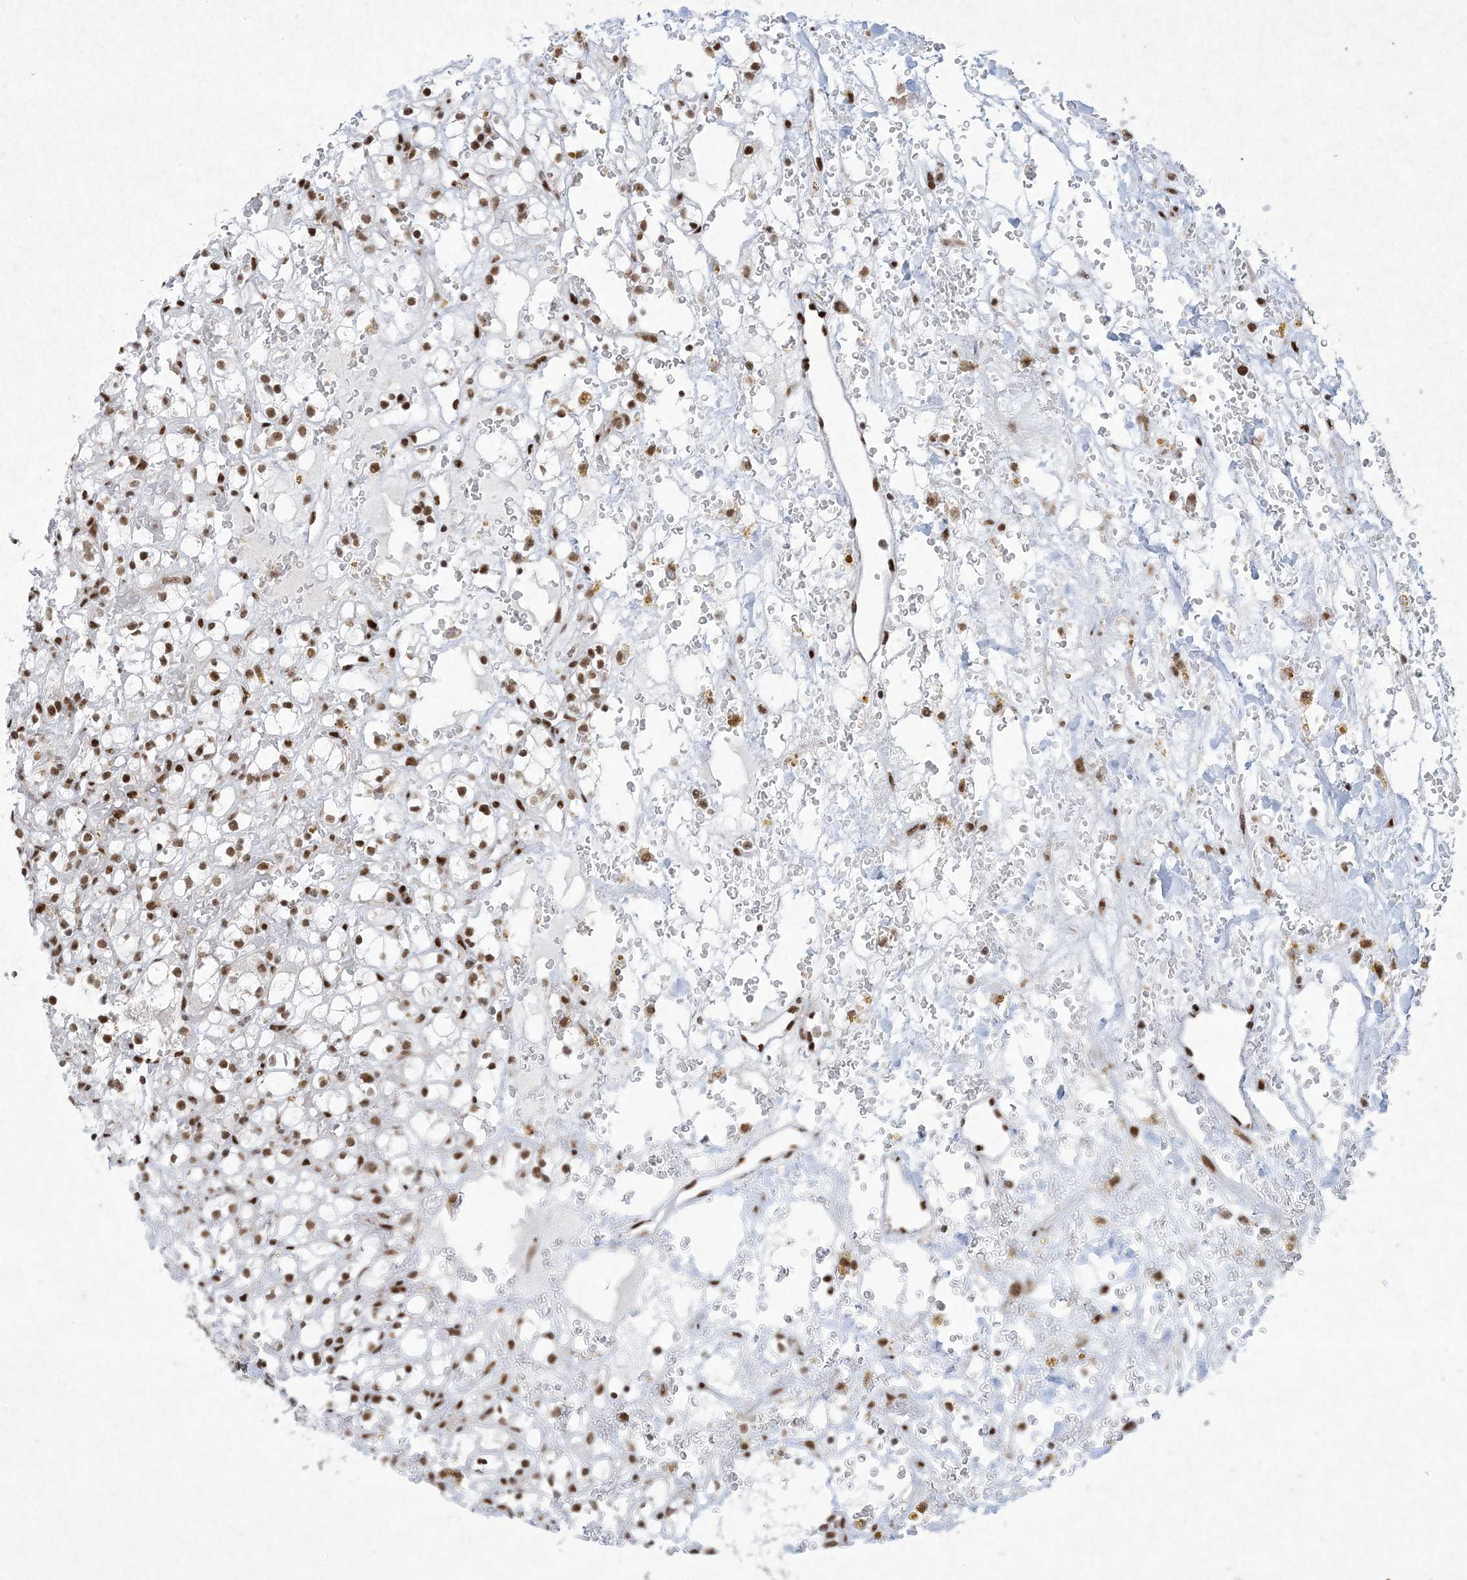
{"staining": {"intensity": "moderate", "quantity": ">75%", "location": "nuclear"}, "tissue": "renal cancer", "cell_type": "Tumor cells", "image_type": "cancer", "snomed": [{"axis": "morphology", "description": "Adenocarcinoma, NOS"}, {"axis": "topography", "description": "Kidney"}], "caption": "Tumor cells demonstrate medium levels of moderate nuclear staining in about >75% of cells in human renal adenocarcinoma. Nuclei are stained in blue.", "gene": "PKNOX2", "patient": {"sex": "male", "age": 61}}